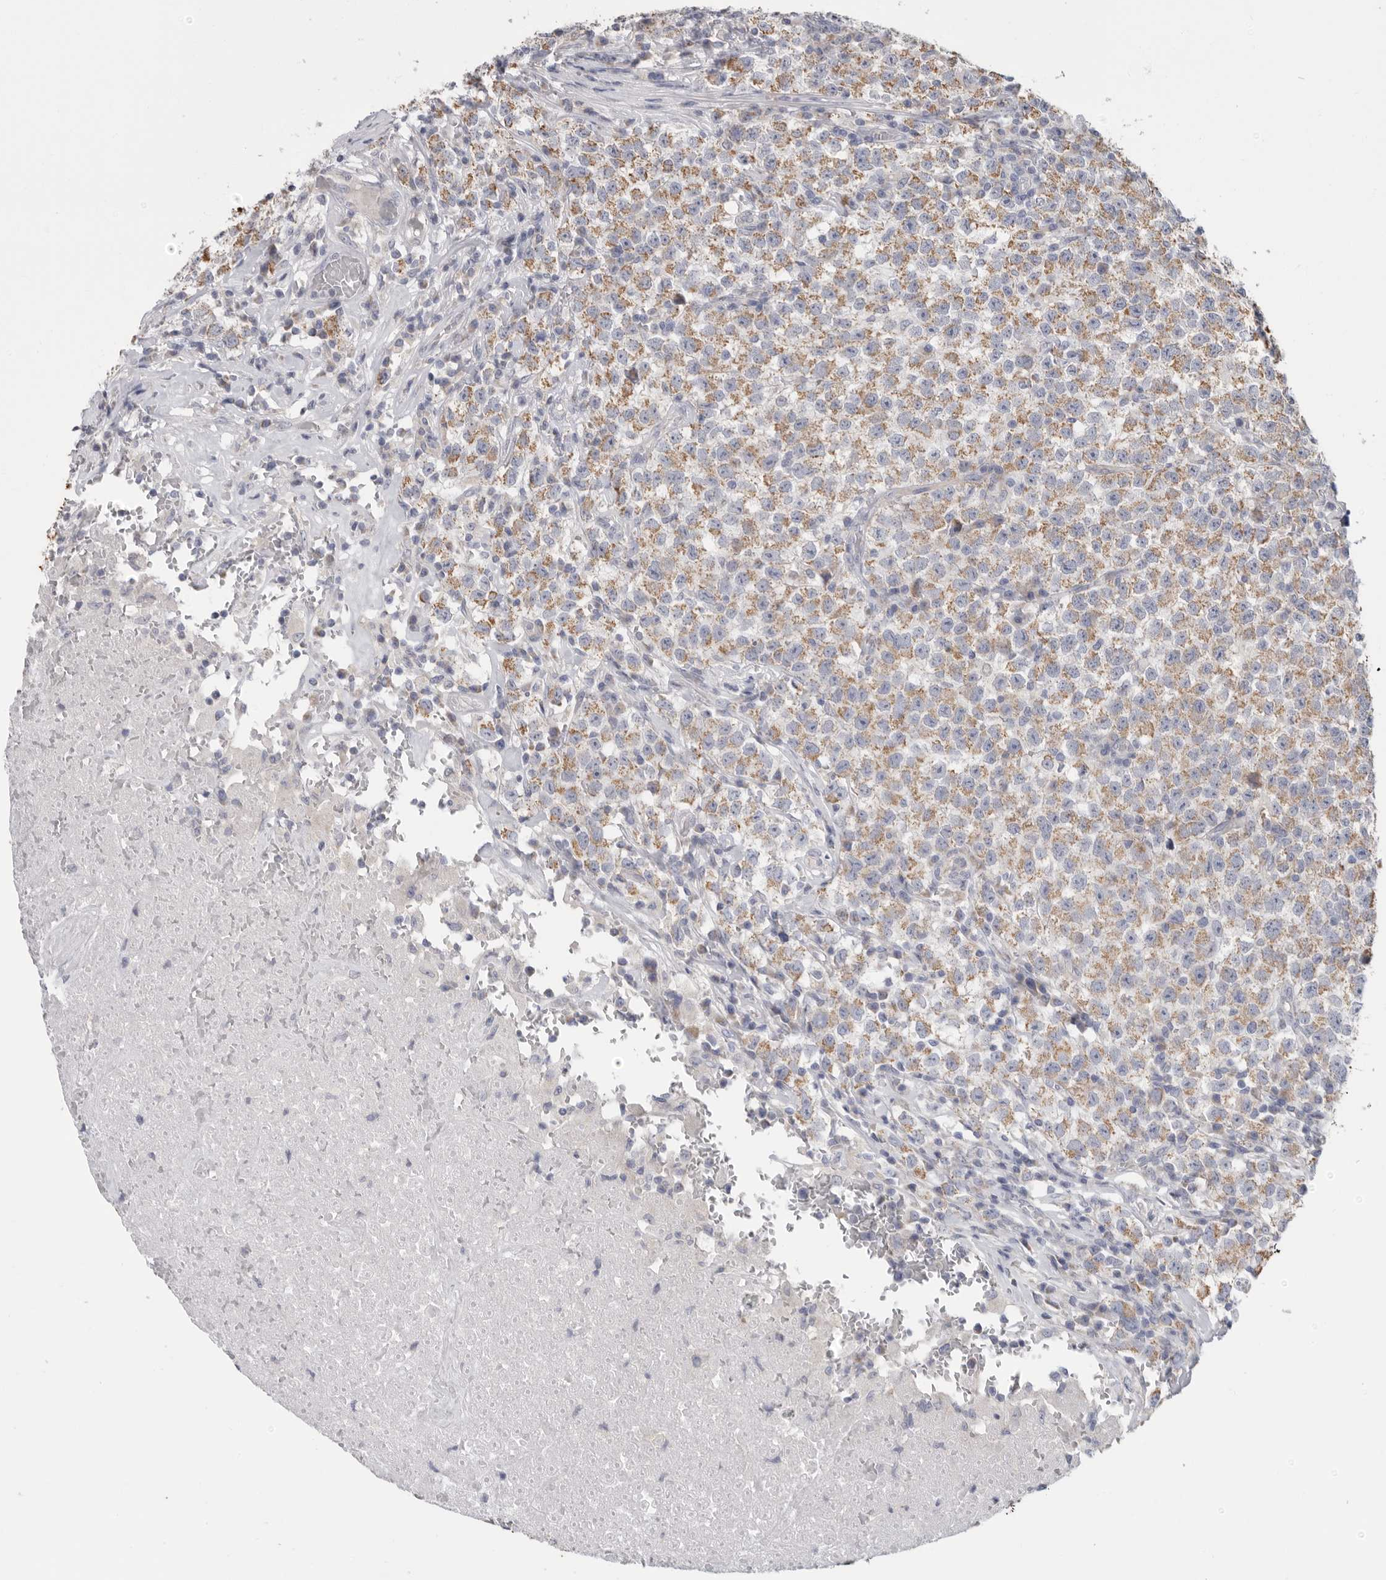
{"staining": {"intensity": "moderate", "quantity": ">75%", "location": "cytoplasmic/membranous"}, "tissue": "testis cancer", "cell_type": "Tumor cells", "image_type": "cancer", "snomed": [{"axis": "morphology", "description": "Seminoma, NOS"}, {"axis": "topography", "description": "Testis"}], "caption": "IHC of testis cancer demonstrates medium levels of moderate cytoplasmic/membranous staining in about >75% of tumor cells.", "gene": "MTFR1L", "patient": {"sex": "male", "age": 22}}